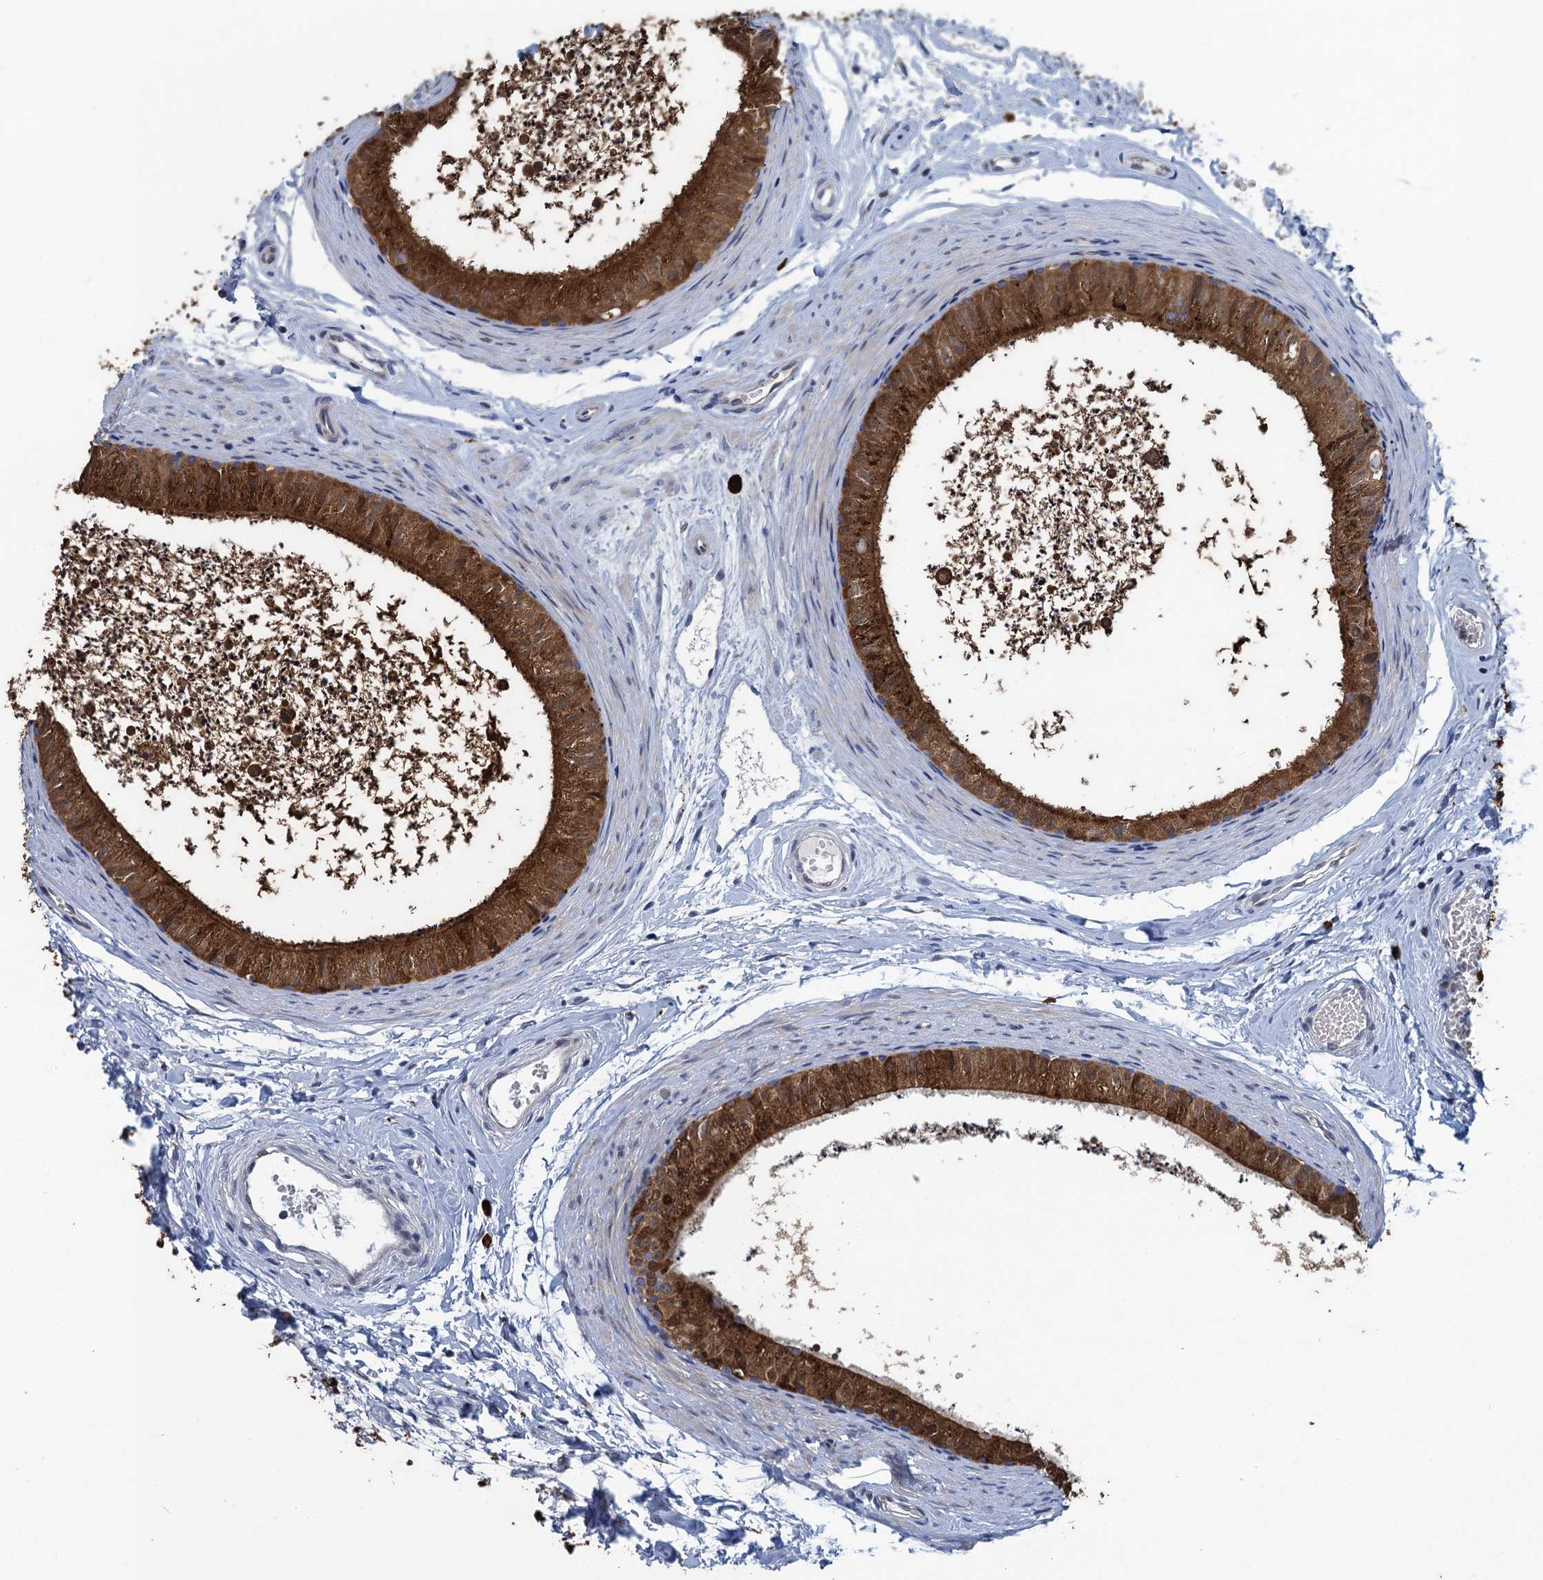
{"staining": {"intensity": "strong", "quantity": ">75%", "location": "cytoplasmic/membranous"}, "tissue": "epididymis", "cell_type": "Glandular cells", "image_type": "normal", "snomed": [{"axis": "morphology", "description": "Normal tissue, NOS"}, {"axis": "topography", "description": "Epididymis"}], "caption": "Immunohistochemistry (IHC) (DAB) staining of normal human epididymis displays strong cytoplasmic/membranous protein positivity in about >75% of glandular cells.", "gene": "KBTBD8", "patient": {"sex": "male", "age": 56}}